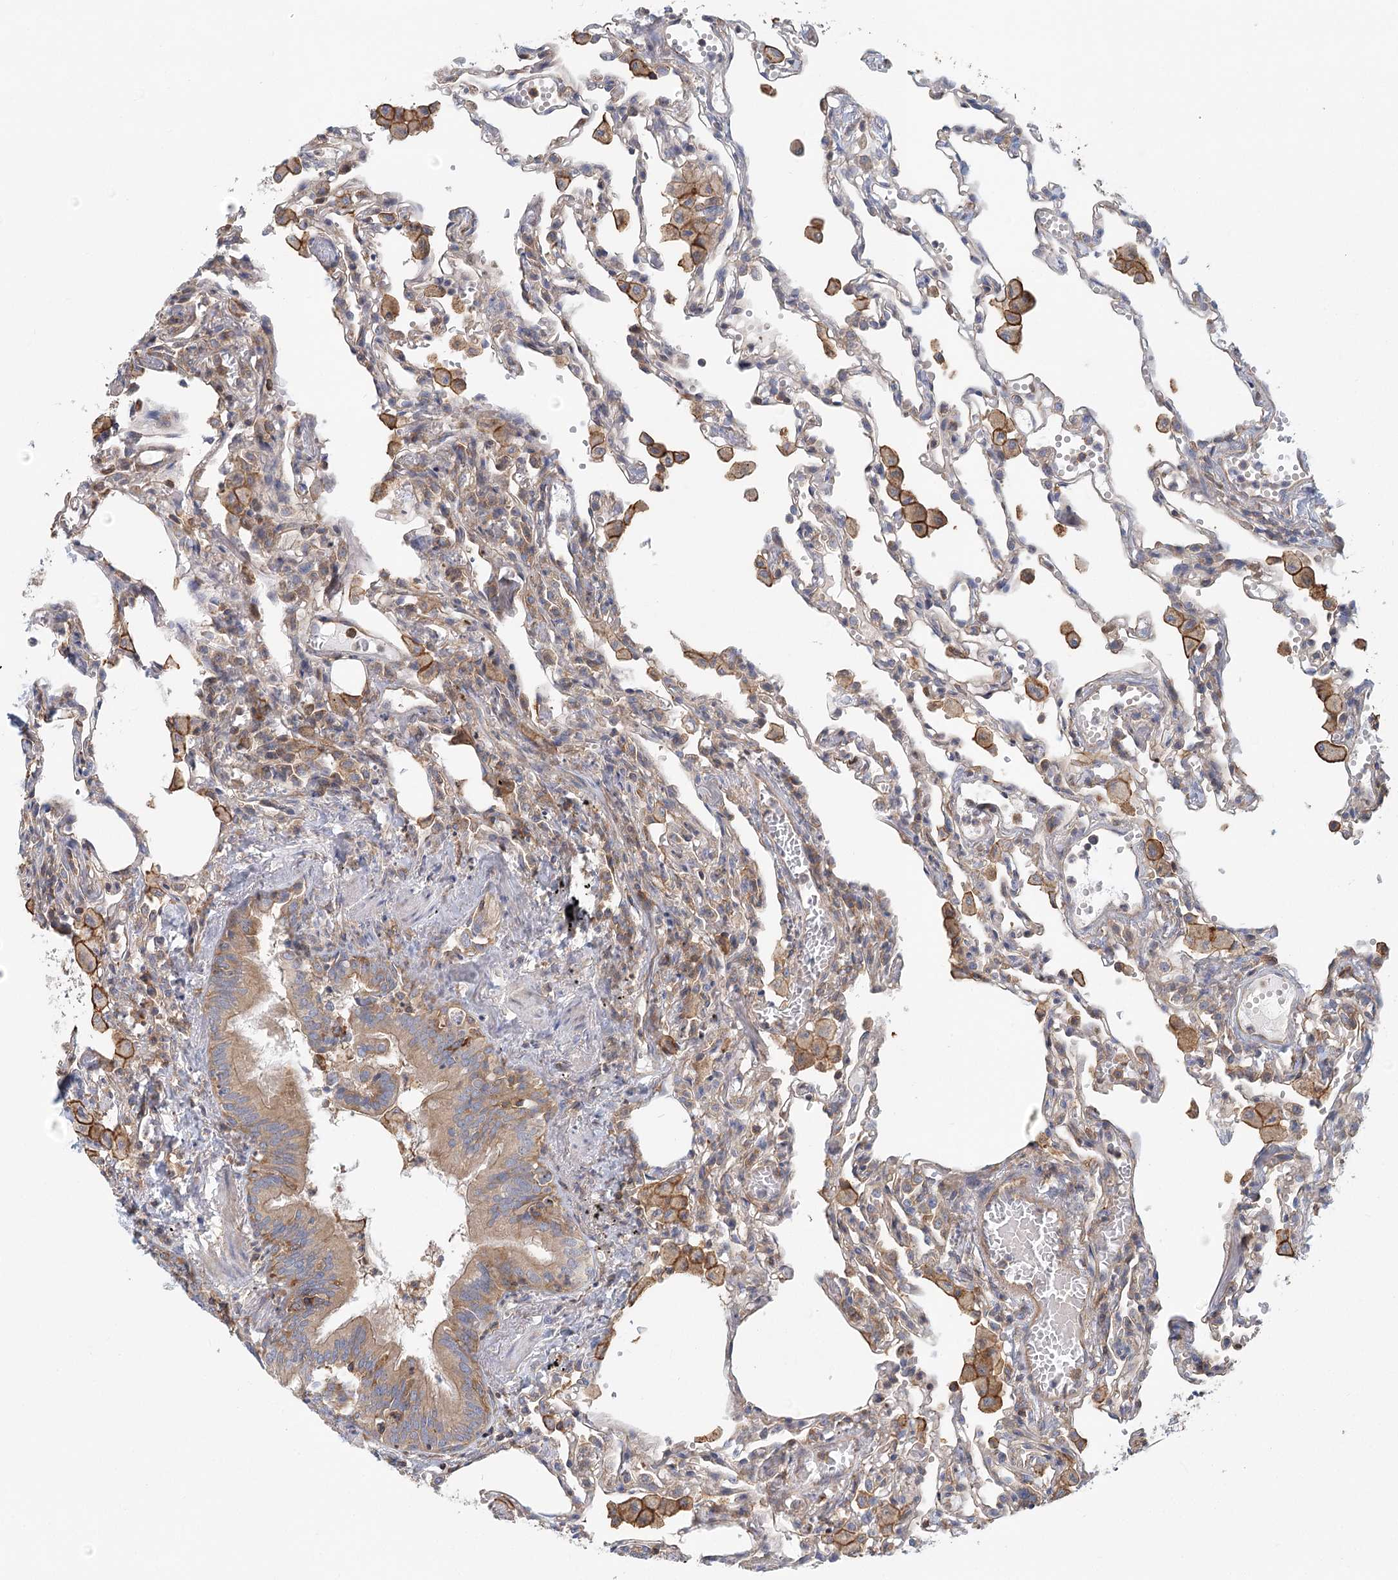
{"staining": {"intensity": "weak", "quantity": "<25%", "location": "cytoplasmic/membranous"}, "tissue": "lung", "cell_type": "Alveolar cells", "image_type": "normal", "snomed": [{"axis": "morphology", "description": "Normal tissue, NOS"}, {"axis": "topography", "description": "Bronchus"}, {"axis": "topography", "description": "Lung"}], "caption": "Unremarkable lung was stained to show a protein in brown. There is no significant expression in alveolar cells. (DAB immunohistochemistry (IHC) with hematoxylin counter stain).", "gene": "UMPS", "patient": {"sex": "female", "age": 49}}